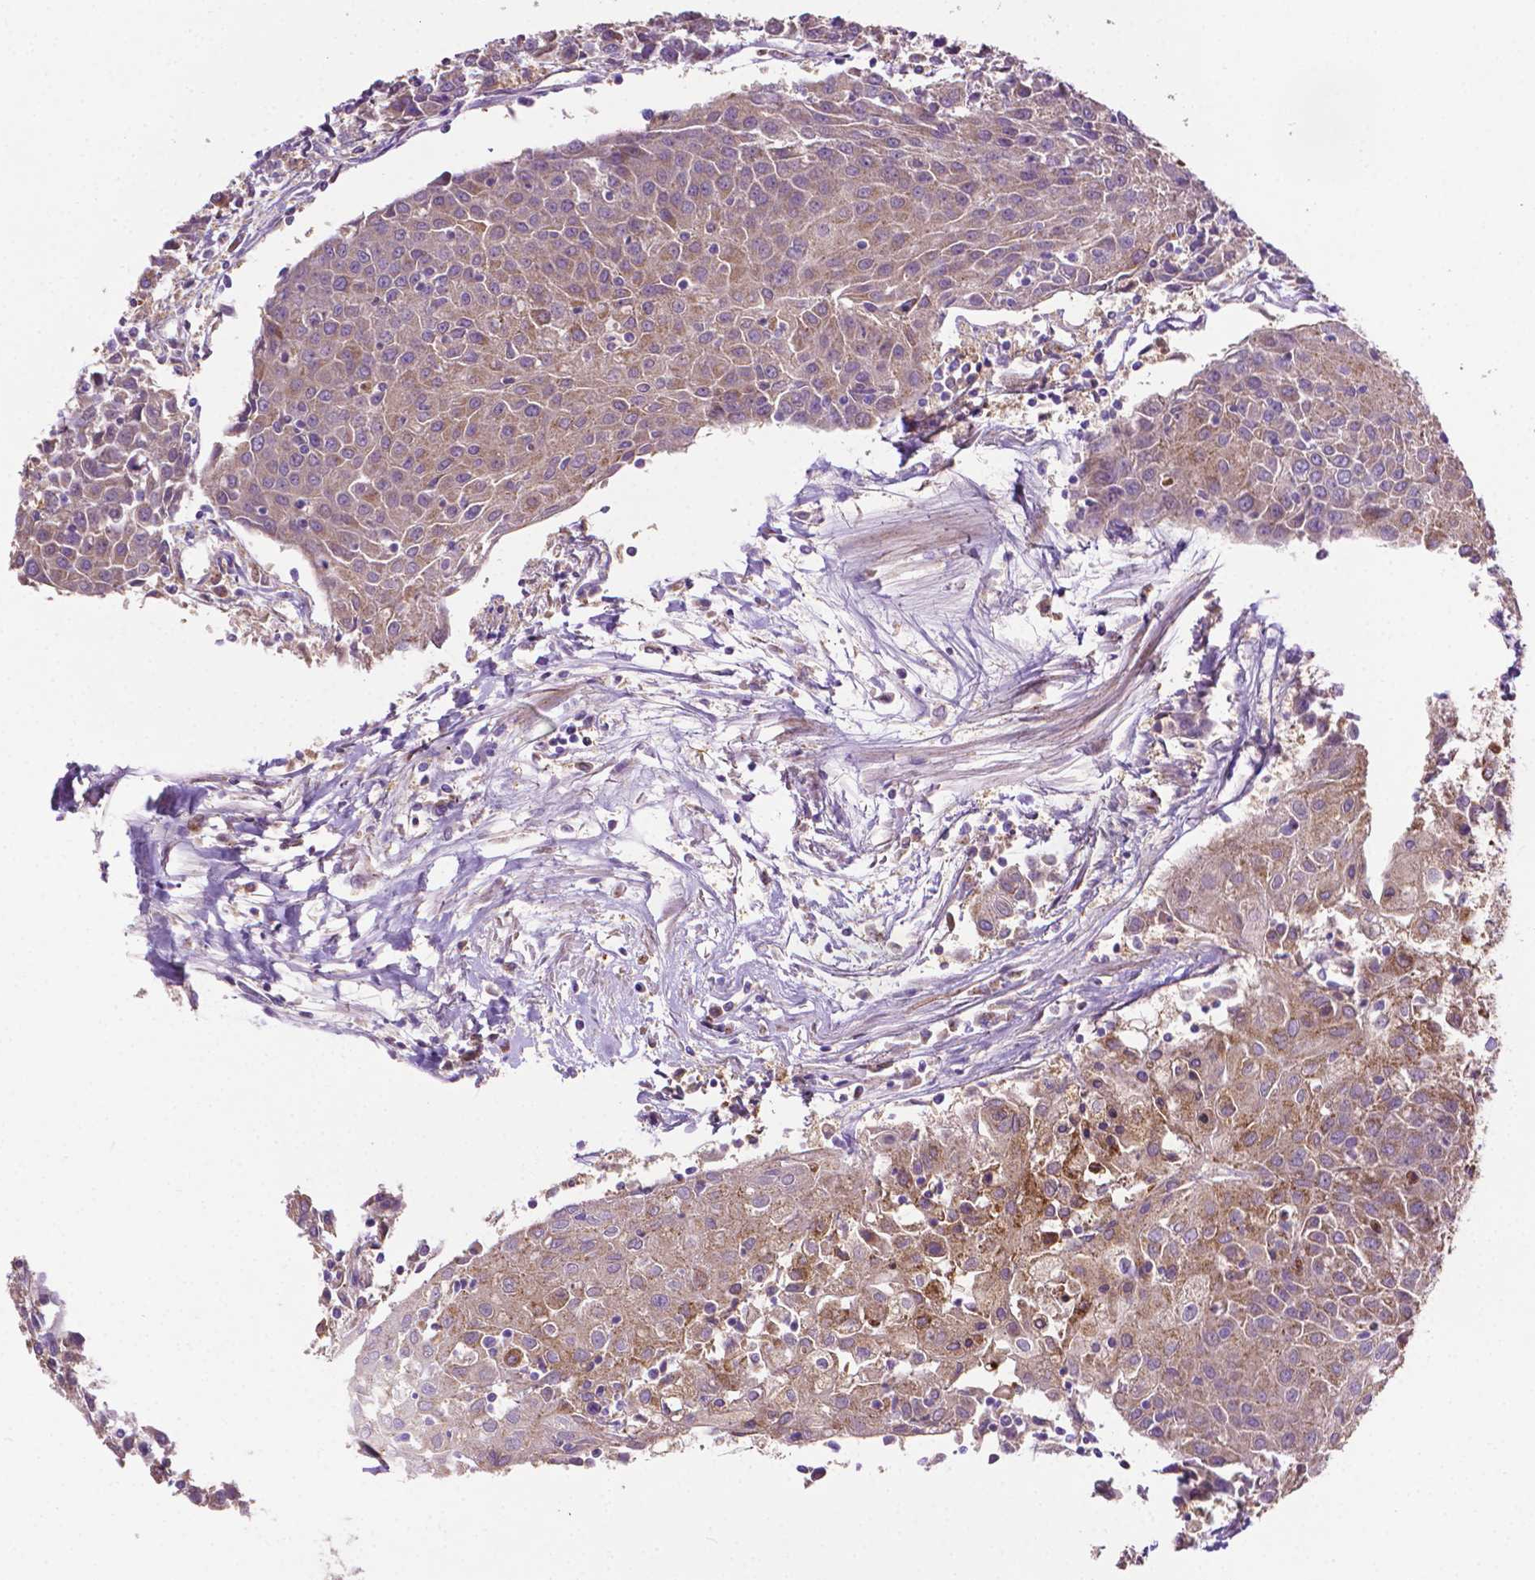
{"staining": {"intensity": "moderate", "quantity": ">75%", "location": "cytoplasmic/membranous"}, "tissue": "urothelial cancer", "cell_type": "Tumor cells", "image_type": "cancer", "snomed": [{"axis": "morphology", "description": "Urothelial carcinoma, High grade"}, {"axis": "topography", "description": "Urinary bladder"}], "caption": "A histopathology image showing moderate cytoplasmic/membranous expression in approximately >75% of tumor cells in urothelial cancer, as visualized by brown immunohistochemical staining.", "gene": "ILVBL", "patient": {"sex": "female", "age": 85}}